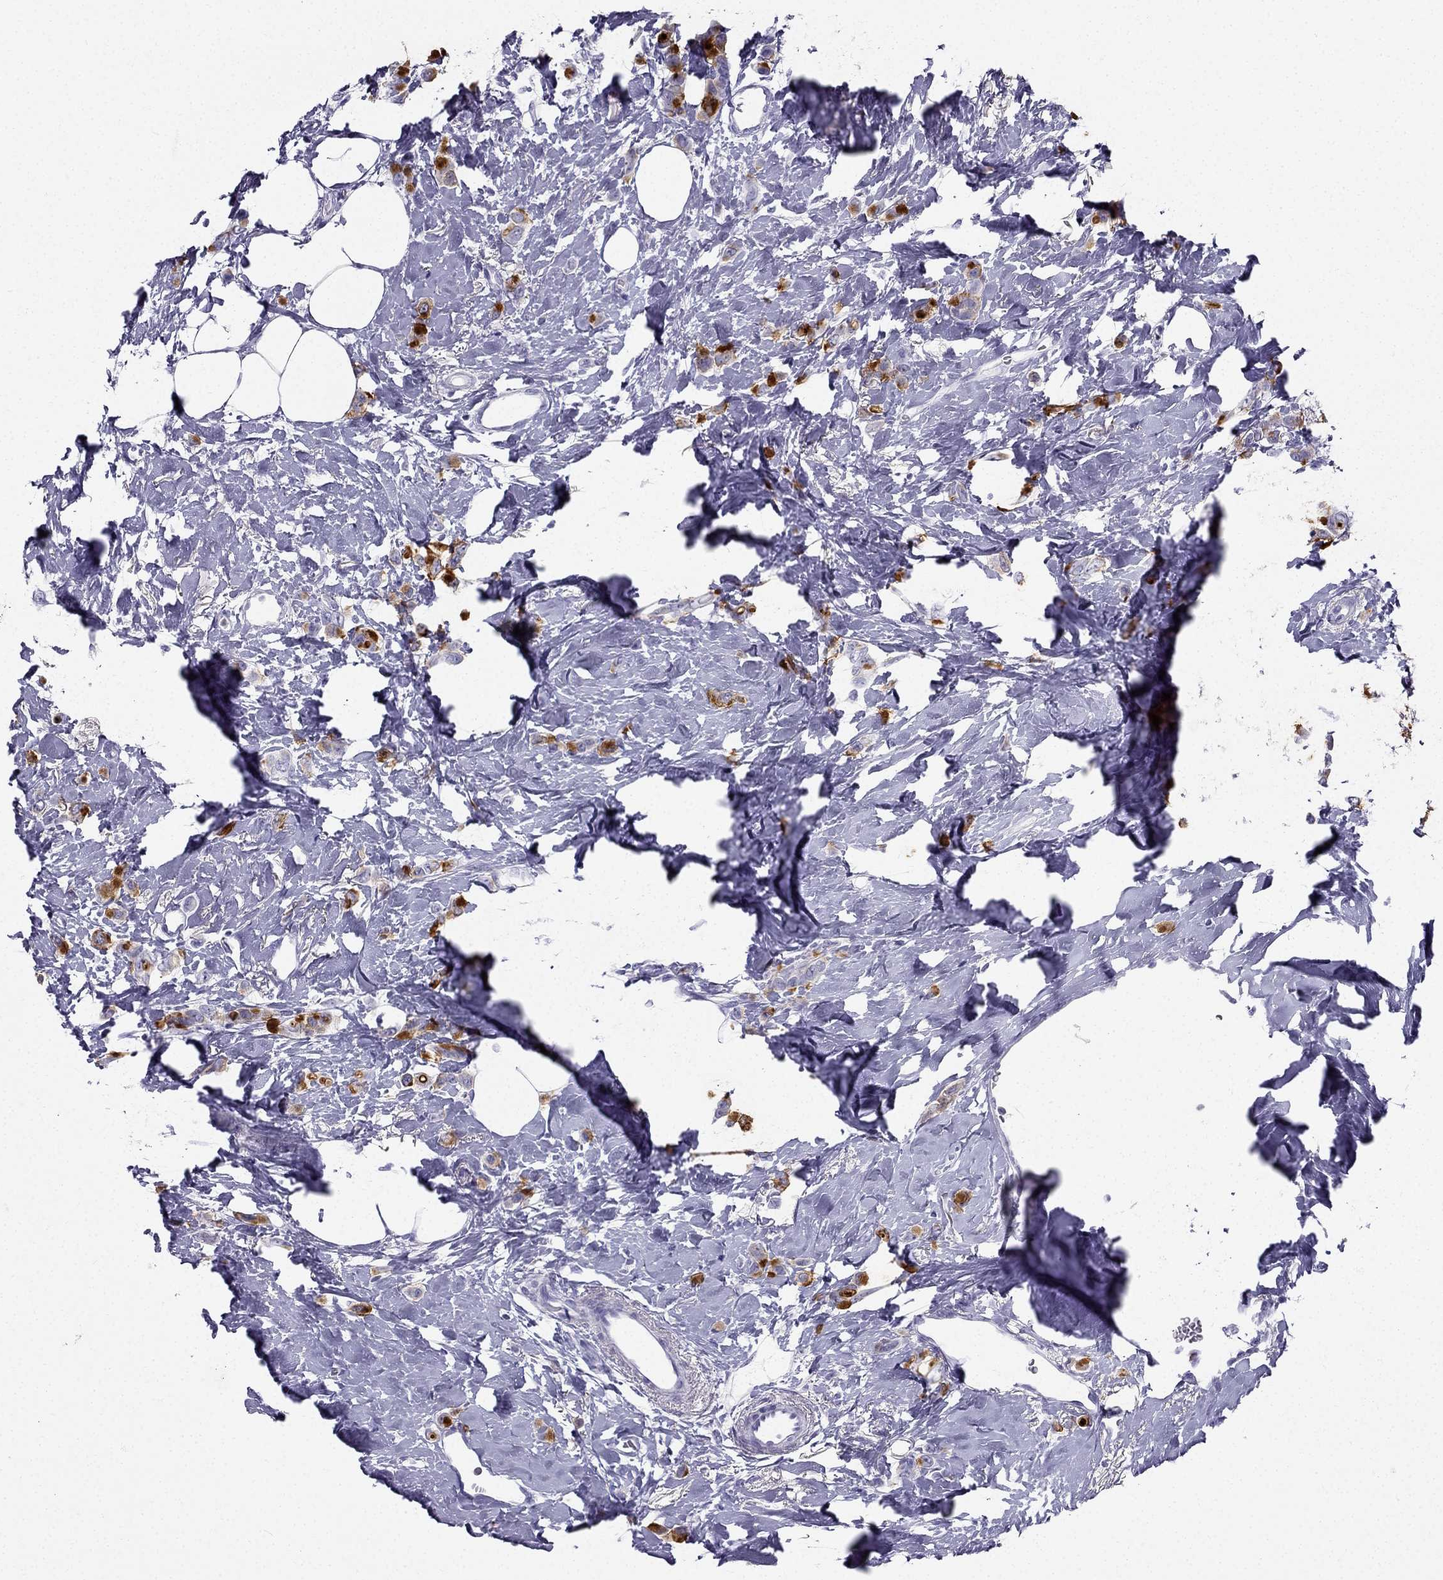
{"staining": {"intensity": "strong", "quantity": ">75%", "location": "cytoplasmic/membranous"}, "tissue": "breast cancer", "cell_type": "Tumor cells", "image_type": "cancer", "snomed": [{"axis": "morphology", "description": "Lobular carcinoma"}, {"axis": "topography", "description": "Breast"}], "caption": "Human breast cancer stained with a protein marker demonstrates strong staining in tumor cells.", "gene": "TFF3", "patient": {"sex": "female", "age": 66}}